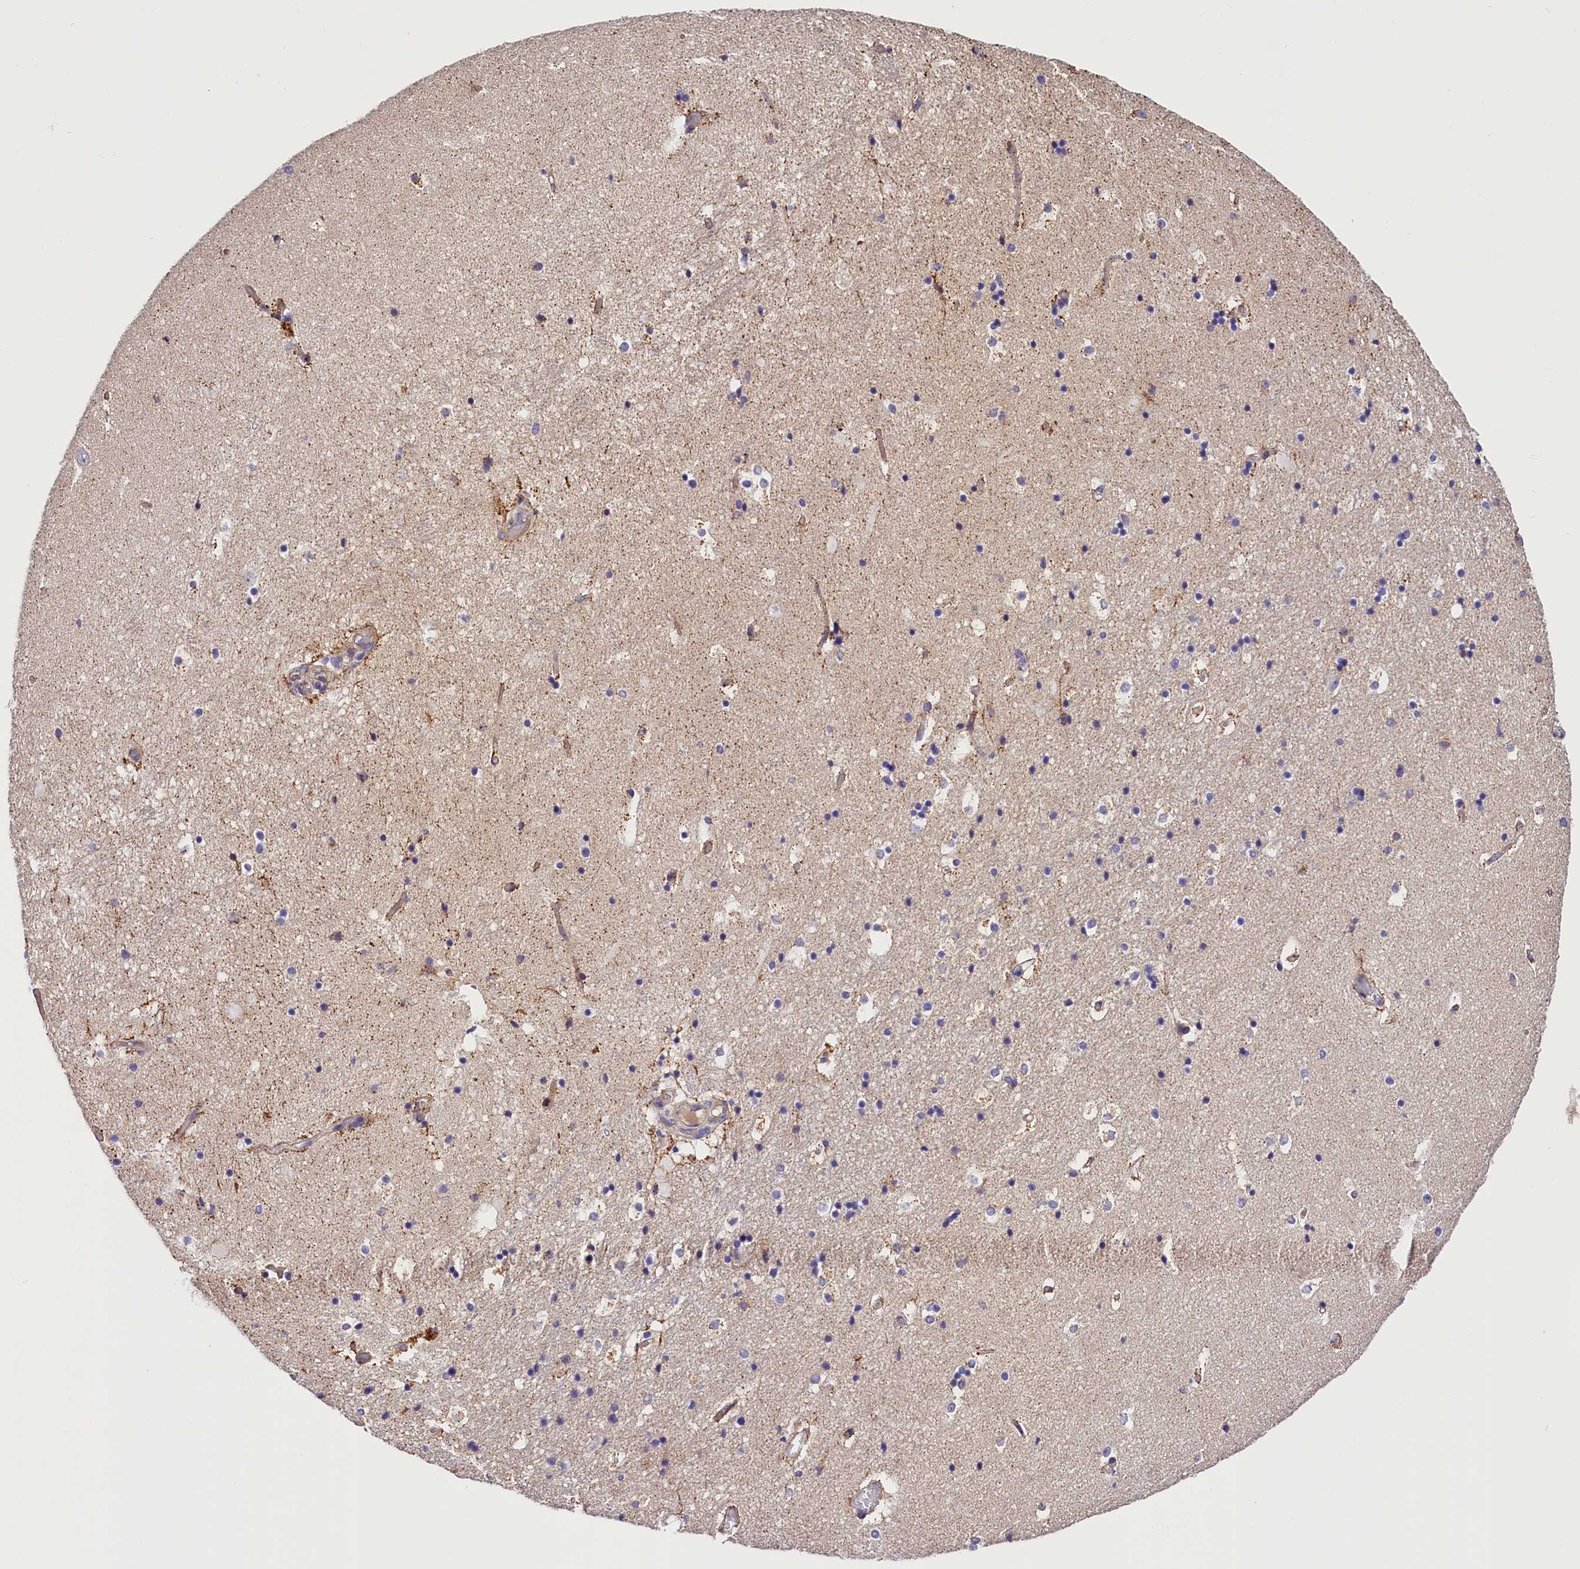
{"staining": {"intensity": "weak", "quantity": "<25%", "location": "cytoplasmic/membranous"}, "tissue": "hippocampus", "cell_type": "Glial cells", "image_type": "normal", "snomed": [{"axis": "morphology", "description": "Normal tissue, NOS"}, {"axis": "topography", "description": "Hippocampus"}], "caption": "A micrograph of human hippocampus is negative for staining in glial cells. (Stains: DAB (3,3'-diaminobenzidine) immunohistochemistry (IHC) with hematoxylin counter stain, Microscopy: brightfield microscopy at high magnification).", "gene": "ARMC6", "patient": {"sex": "female", "age": 52}}